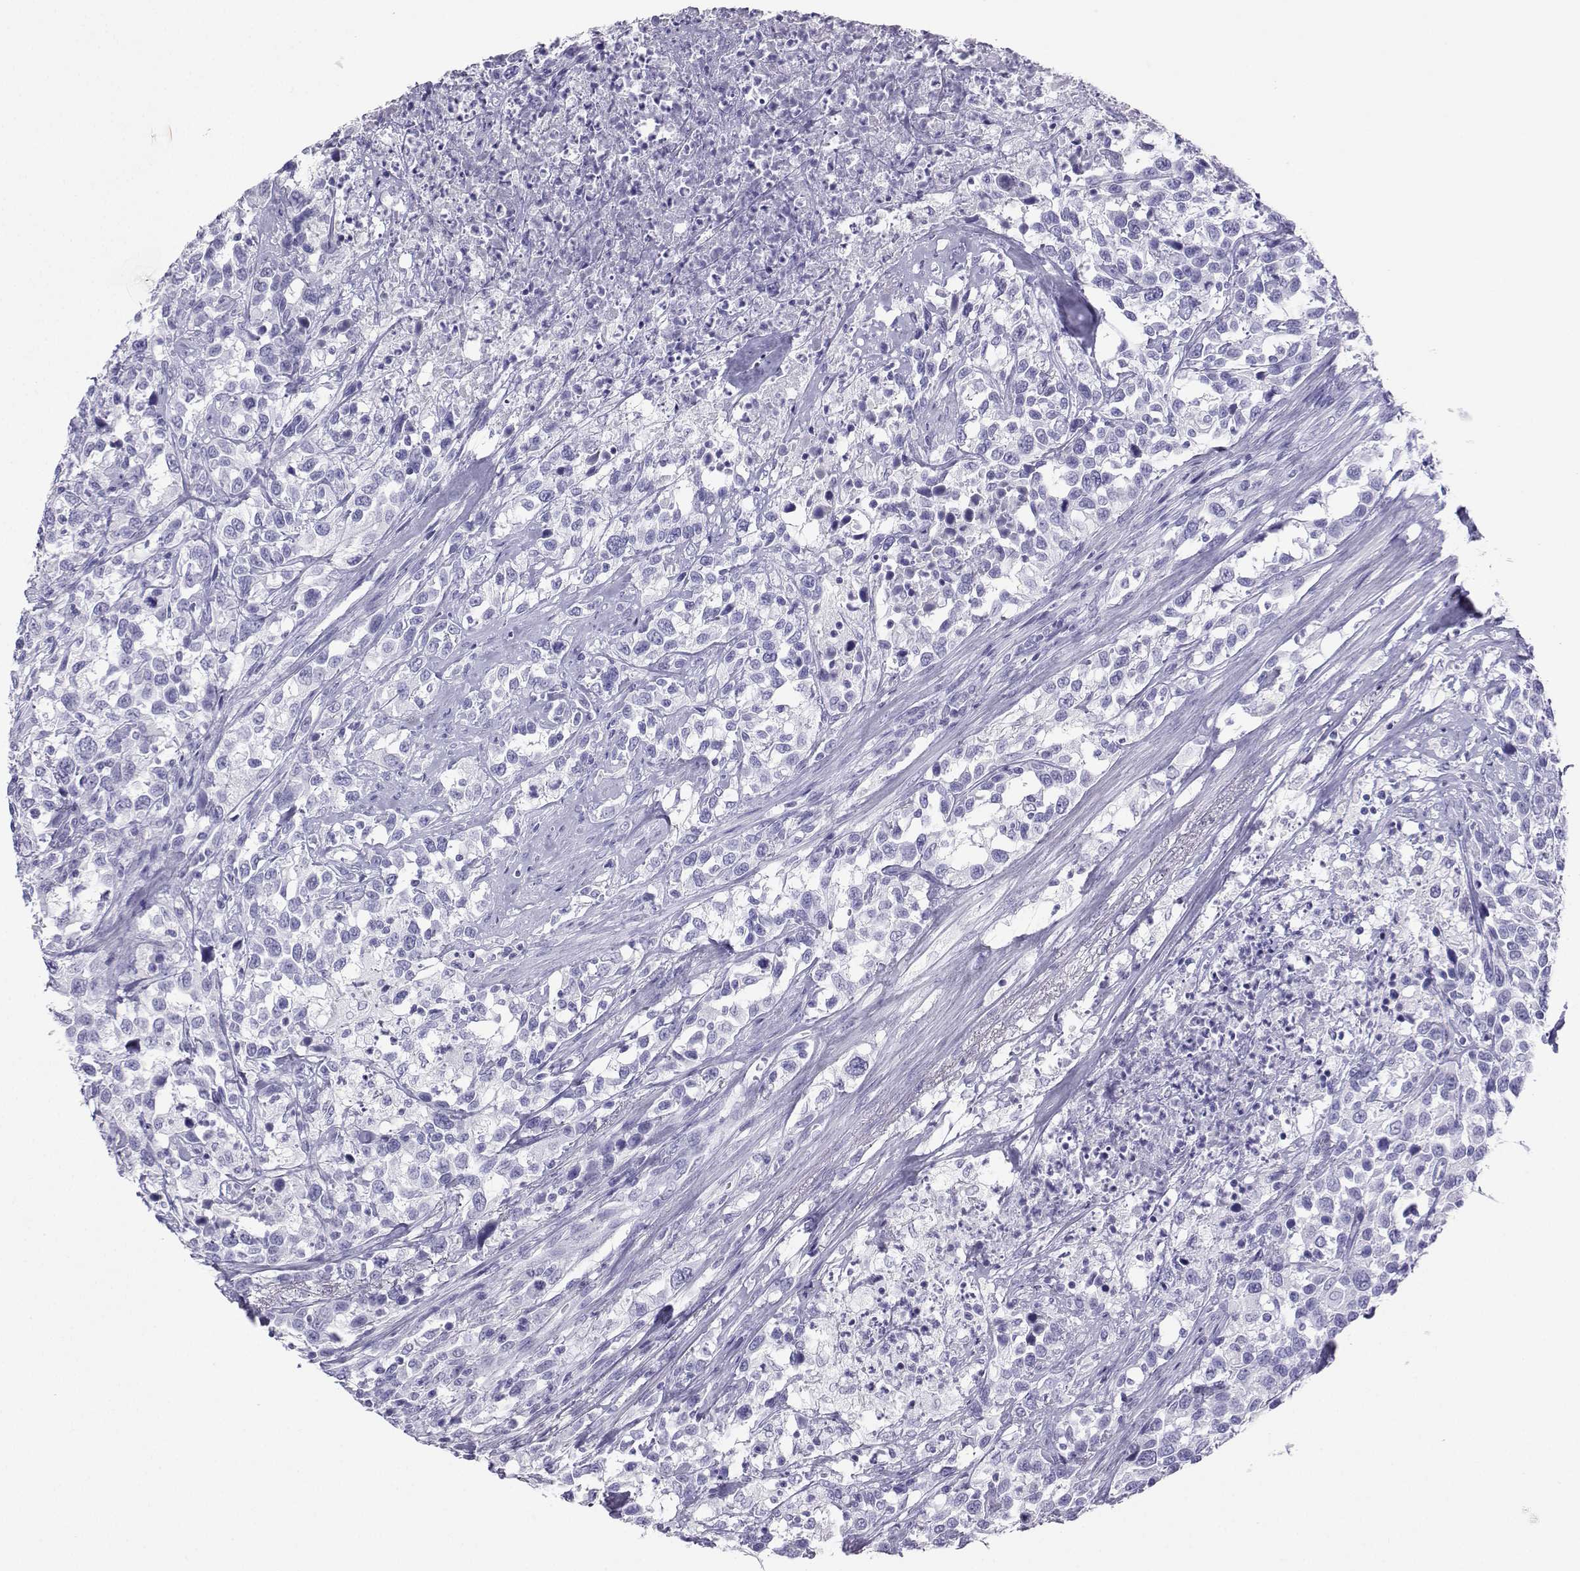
{"staining": {"intensity": "negative", "quantity": "none", "location": "none"}, "tissue": "urothelial cancer", "cell_type": "Tumor cells", "image_type": "cancer", "snomed": [{"axis": "morphology", "description": "Urothelial carcinoma, NOS"}, {"axis": "morphology", "description": "Urothelial carcinoma, High grade"}, {"axis": "topography", "description": "Urinary bladder"}], "caption": "A micrograph of urothelial carcinoma (high-grade) stained for a protein demonstrates no brown staining in tumor cells. (DAB (3,3'-diaminobenzidine) immunohistochemistry visualized using brightfield microscopy, high magnification).", "gene": "LORICRIN", "patient": {"sex": "female", "age": 64}}